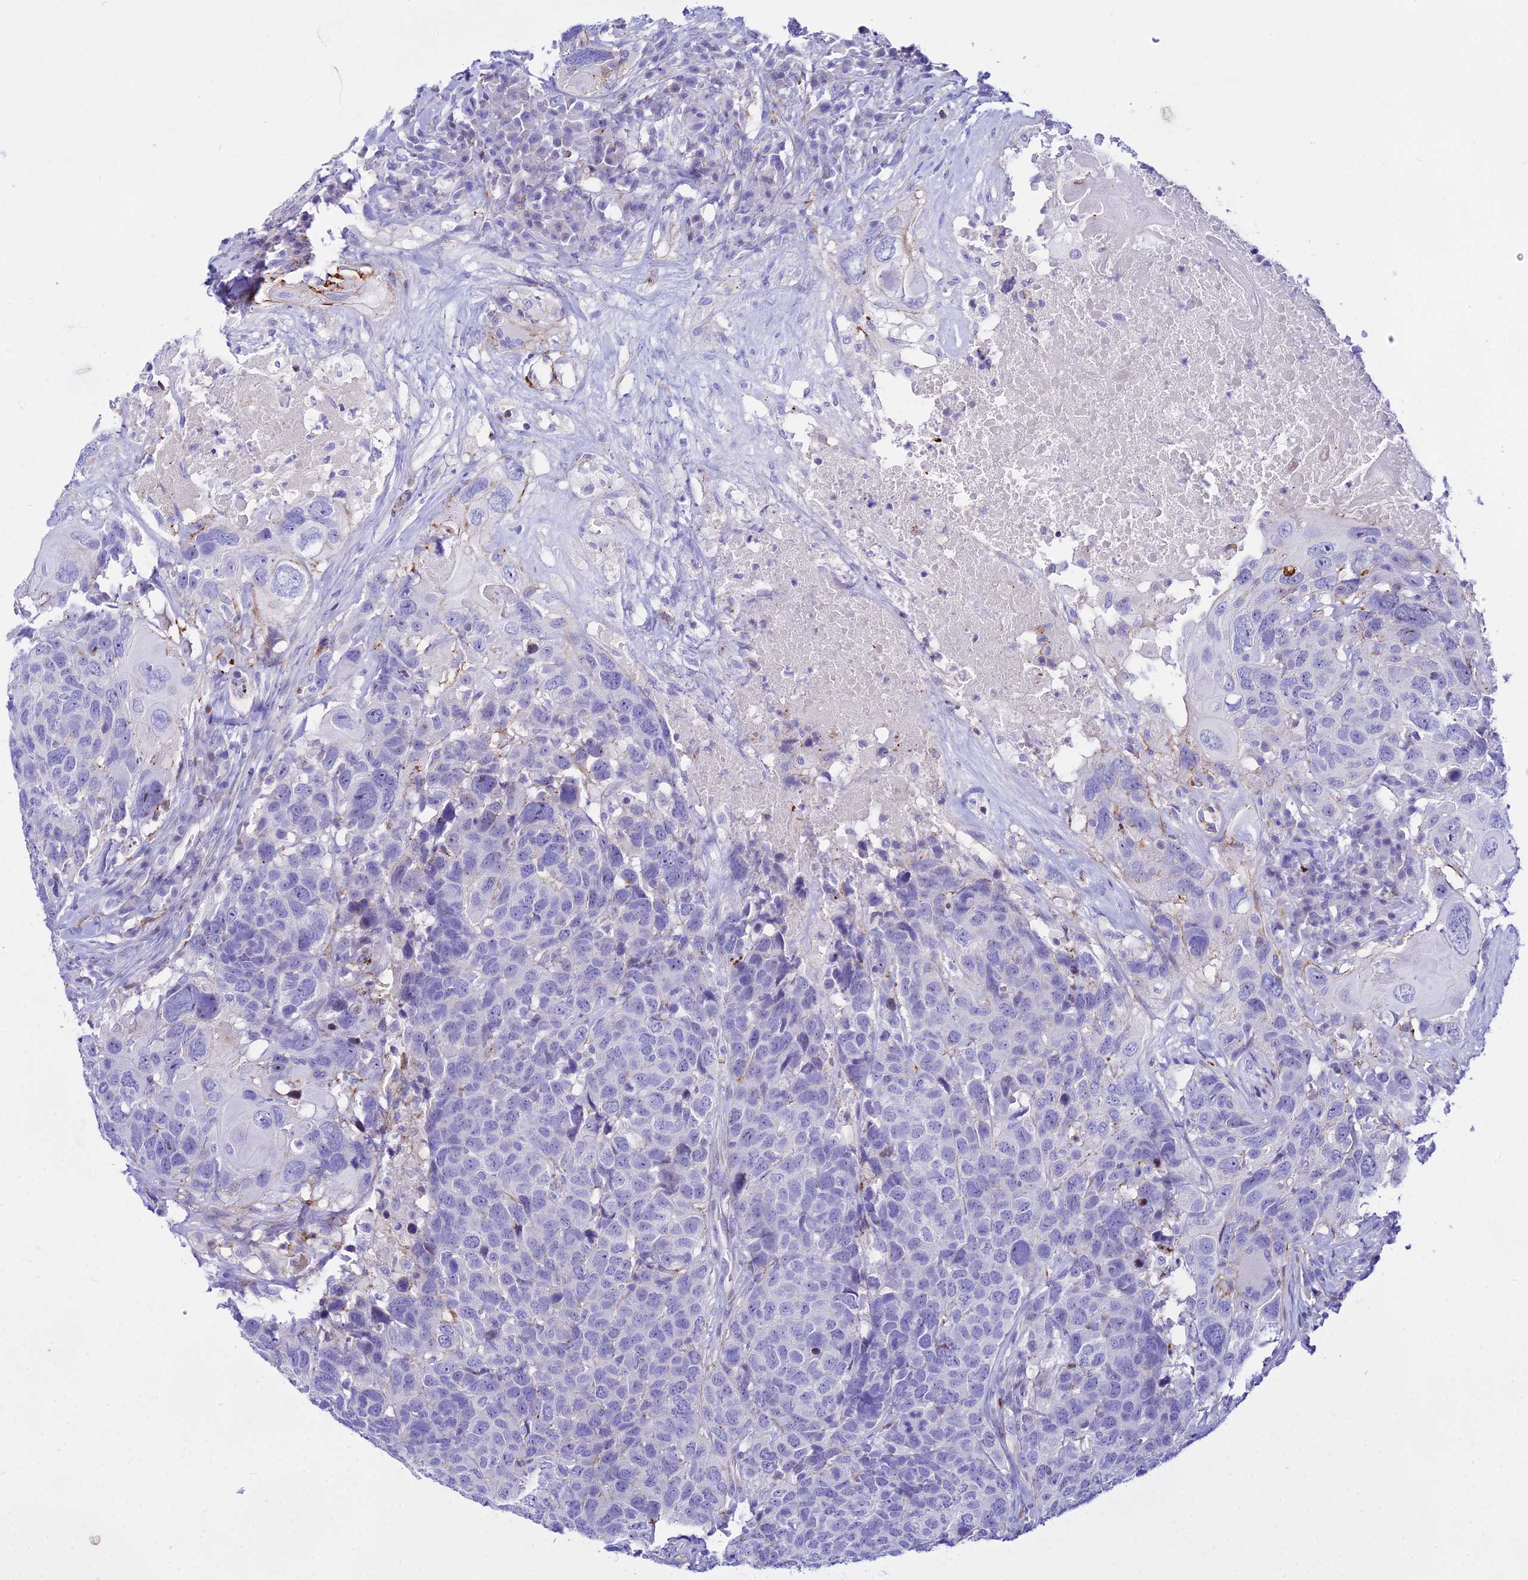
{"staining": {"intensity": "negative", "quantity": "none", "location": "none"}, "tissue": "head and neck cancer", "cell_type": "Tumor cells", "image_type": "cancer", "snomed": [{"axis": "morphology", "description": "Squamous cell carcinoma, NOS"}, {"axis": "topography", "description": "Head-Neck"}], "caption": "This image is of squamous cell carcinoma (head and neck) stained with IHC to label a protein in brown with the nuclei are counter-stained blue. There is no positivity in tumor cells. Nuclei are stained in blue.", "gene": "DLX1", "patient": {"sex": "male", "age": 66}}